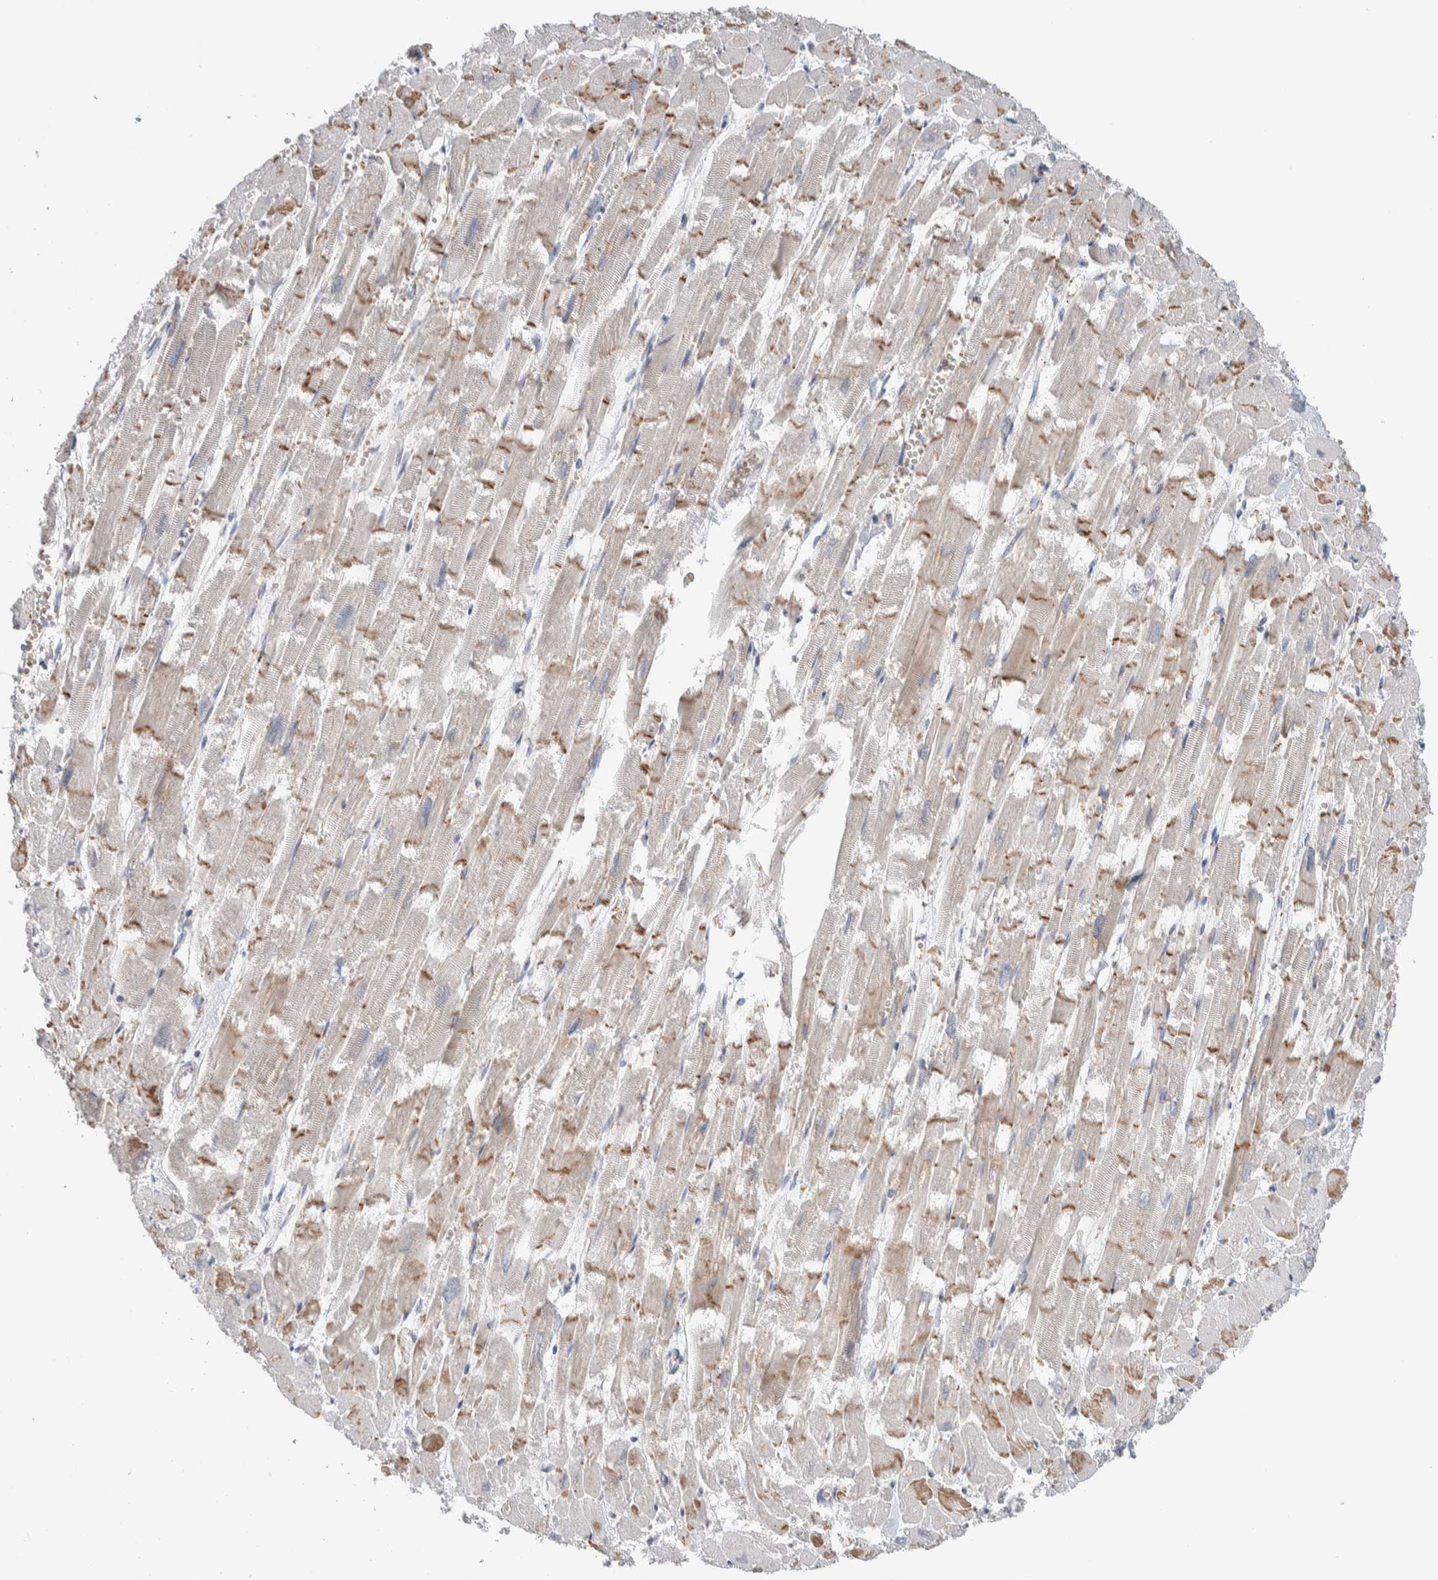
{"staining": {"intensity": "moderate", "quantity": "25%-75%", "location": "cytoplasmic/membranous"}, "tissue": "heart muscle", "cell_type": "Cardiomyocytes", "image_type": "normal", "snomed": [{"axis": "morphology", "description": "Normal tissue, NOS"}, {"axis": "topography", "description": "Heart"}], "caption": "Protein staining demonstrates moderate cytoplasmic/membranous expression in about 25%-75% of cardiomyocytes in benign heart muscle. (DAB IHC, brown staining for protein, blue staining for nuclei).", "gene": "SLC38A10", "patient": {"sex": "male", "age": 54}}